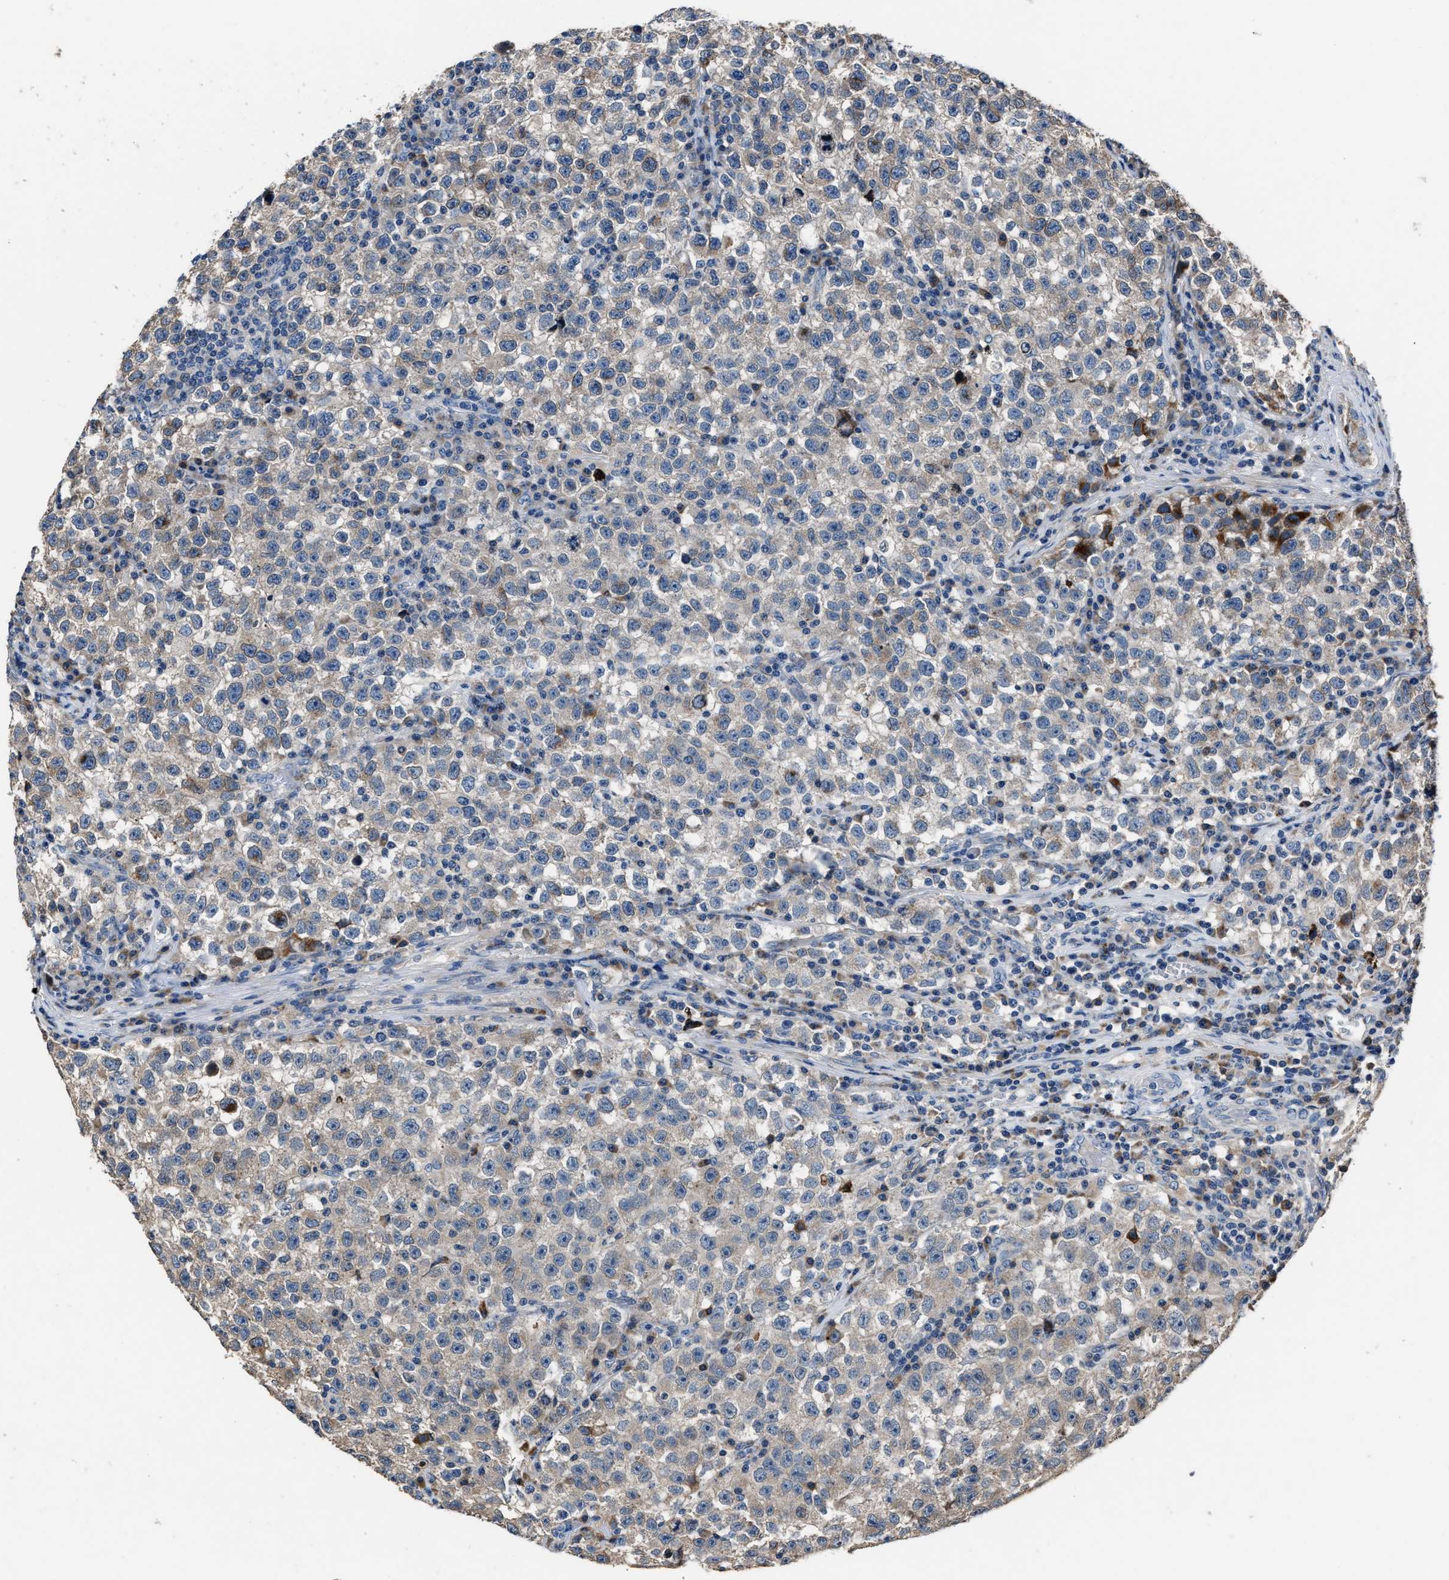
{"staining": {"intensity": "moderate", "quantity": "<25%", "location": "cytoplasmic/membranous"}, "tissue": "testis cancer", "cell_type": "Tumor cells", "image_type": "cancer", "snomed": [{"axis": "morphology", "description": "Seminoma, NOS"}, {"axis": "topography", "description": "Testis"}], "caption": "Immunohistochemical staining of human testis cancer shows moderate cytoplasmic/membranous protein staining in approximately <25% of tumor cells.", "gene": "DNAJC24", "patient": {"sex": "male", "age": 22}}